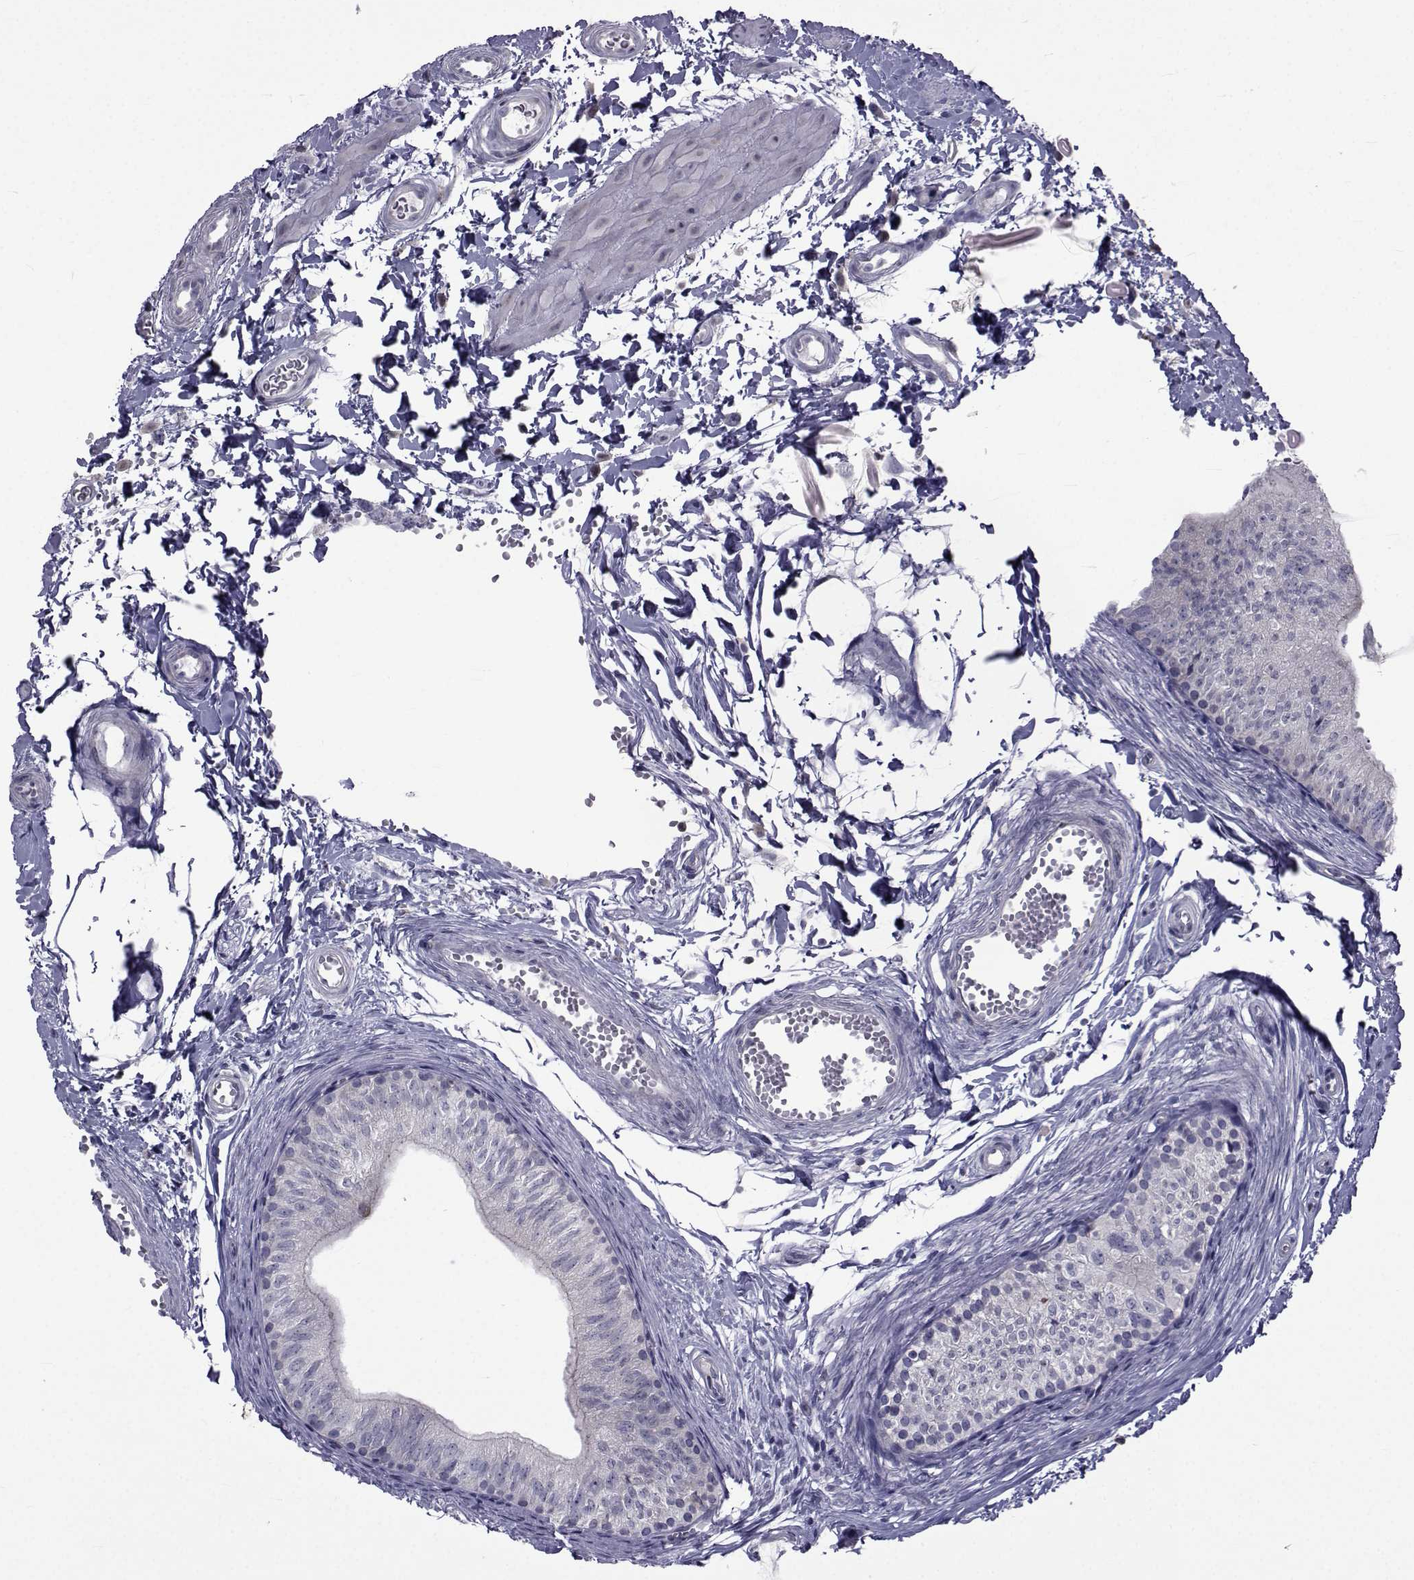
{"staining": {"intensity": "weak", "quantity": "<25%", "location": "cytoplasmic/membranous"}, "tissue": "epididymis", "cell_type": "Glandular cells", "image_type": "normal", "snomed": [{"axis": "morphology", "description": "Normal tissue, NOS"}, {"axis": "topography", "description": "Epididymis"}], "caption": "Glandular cells are negative for protein expression in benign human epididymis. (DAB (3,3'-diaminobenzidine) IHC visualized using brightfield microscopy, high magnification).", "gene": "SLC30A10", "patient": {"sex": "male", "age": 22}}